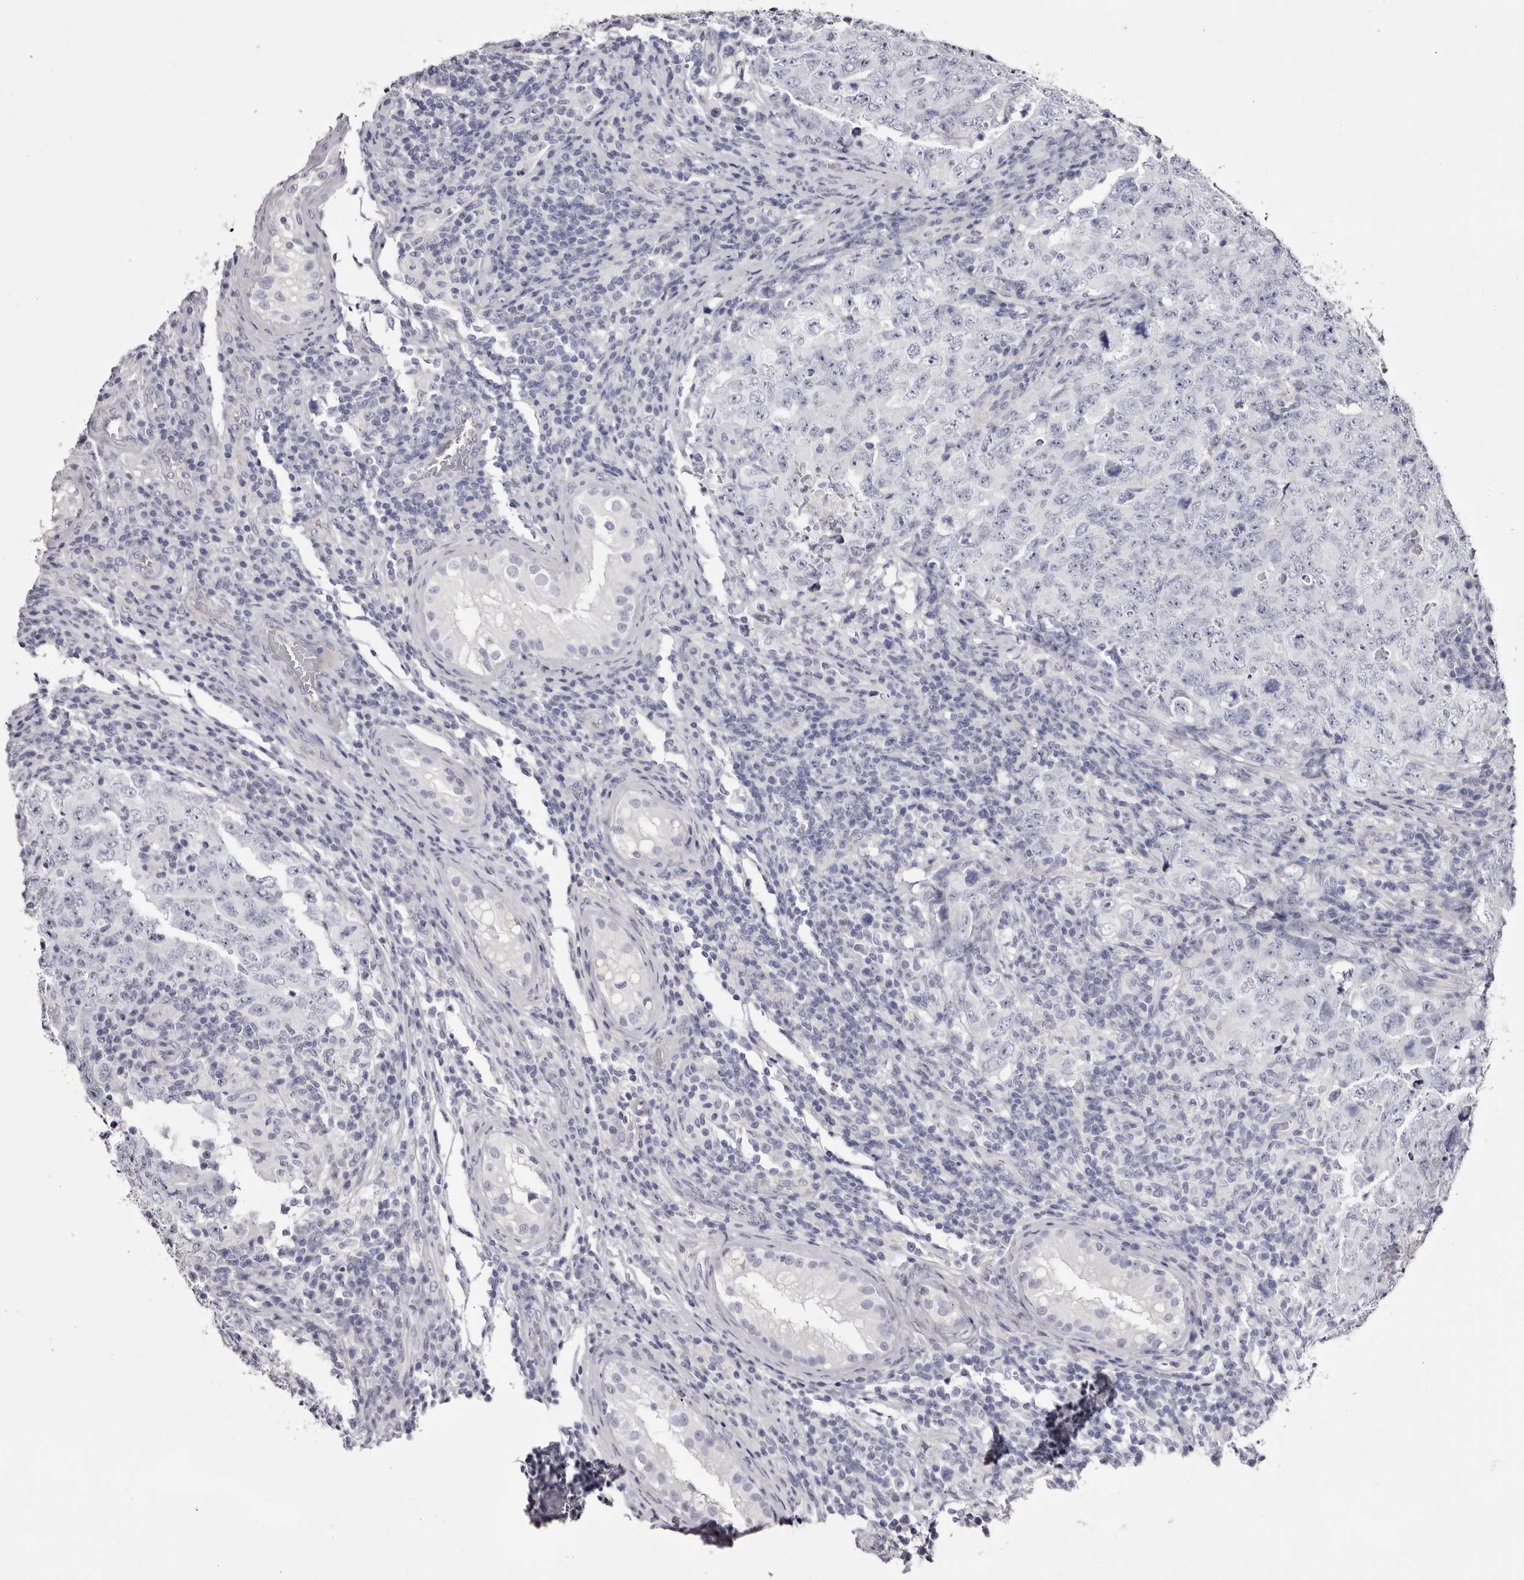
{"staining": {"intensity": "negative", "quantity": "none", "location": "none"}, "tissue": "testis cancer", "cell_type": "Tumor cells", "image_type": "cancer", "snomed": [{"axis": "morphology", "description": "Carcinoma, Embryonal, NOS"}, {"axis": "topography", "description": "Testis"}], "caption": "This is an immunohistochemistry (IHC) image of testis embryonal carcinoma. There is no staining in tumor cells.", "gene": "CA6", "patient": {"sex": "male", "age": 26}}